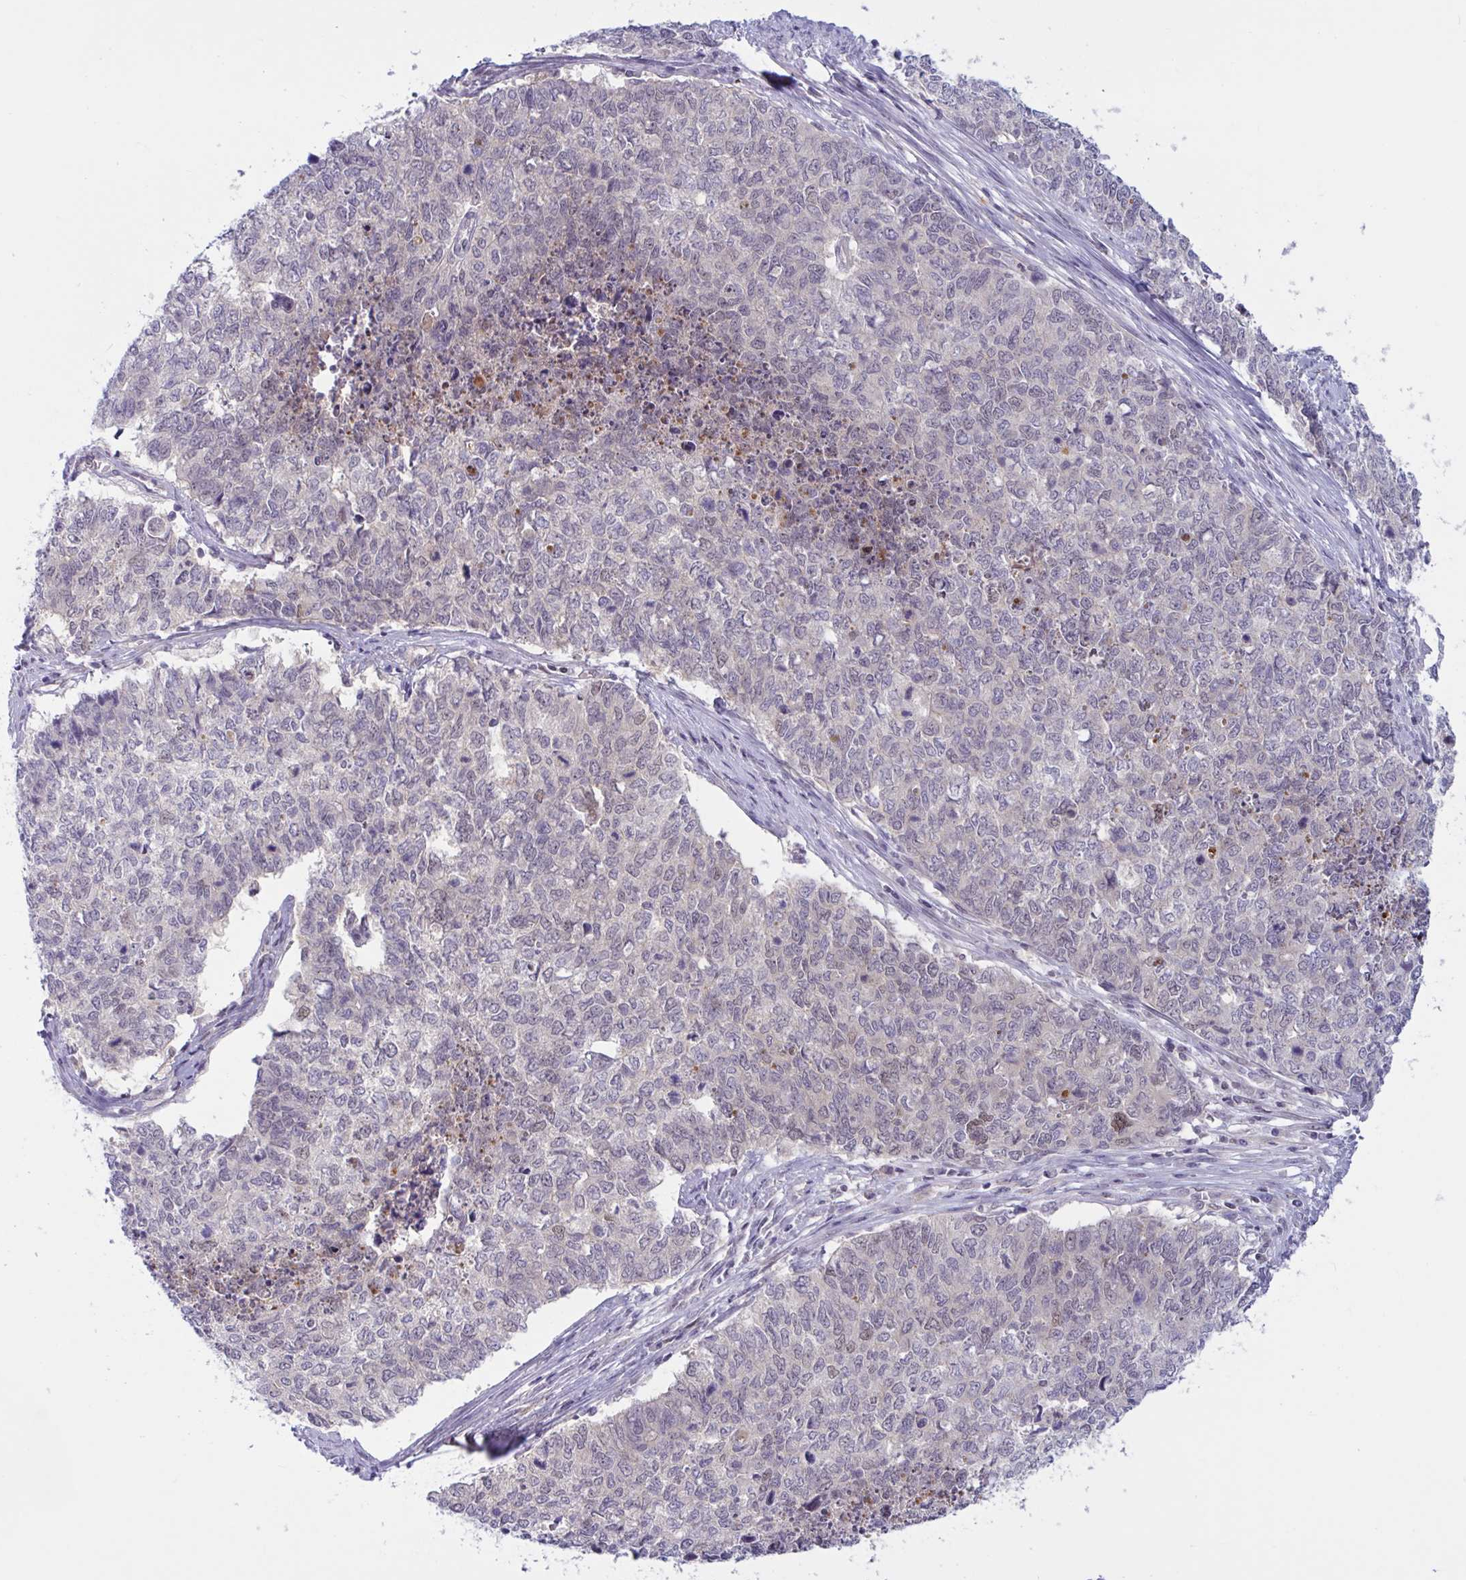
{"staining": {"intensity": "weak", "quantity": "<25%", "location": "nuclear"}, "tissue": "cervical cancer", "cell_type": "Tumor cells", "image_type": "cancer", "snomed": [{"axis": "morphology", "description": "Adenocarcinoma, NOS"}, {"axis": "topography", "description": "Cervix"}], "caption": "DAB immunohistochemical staining of human cervical cancer exhibits no significant expression in tumor cells.", "gene": "TSN", "patient": {"sex": "female", "age": 63}}